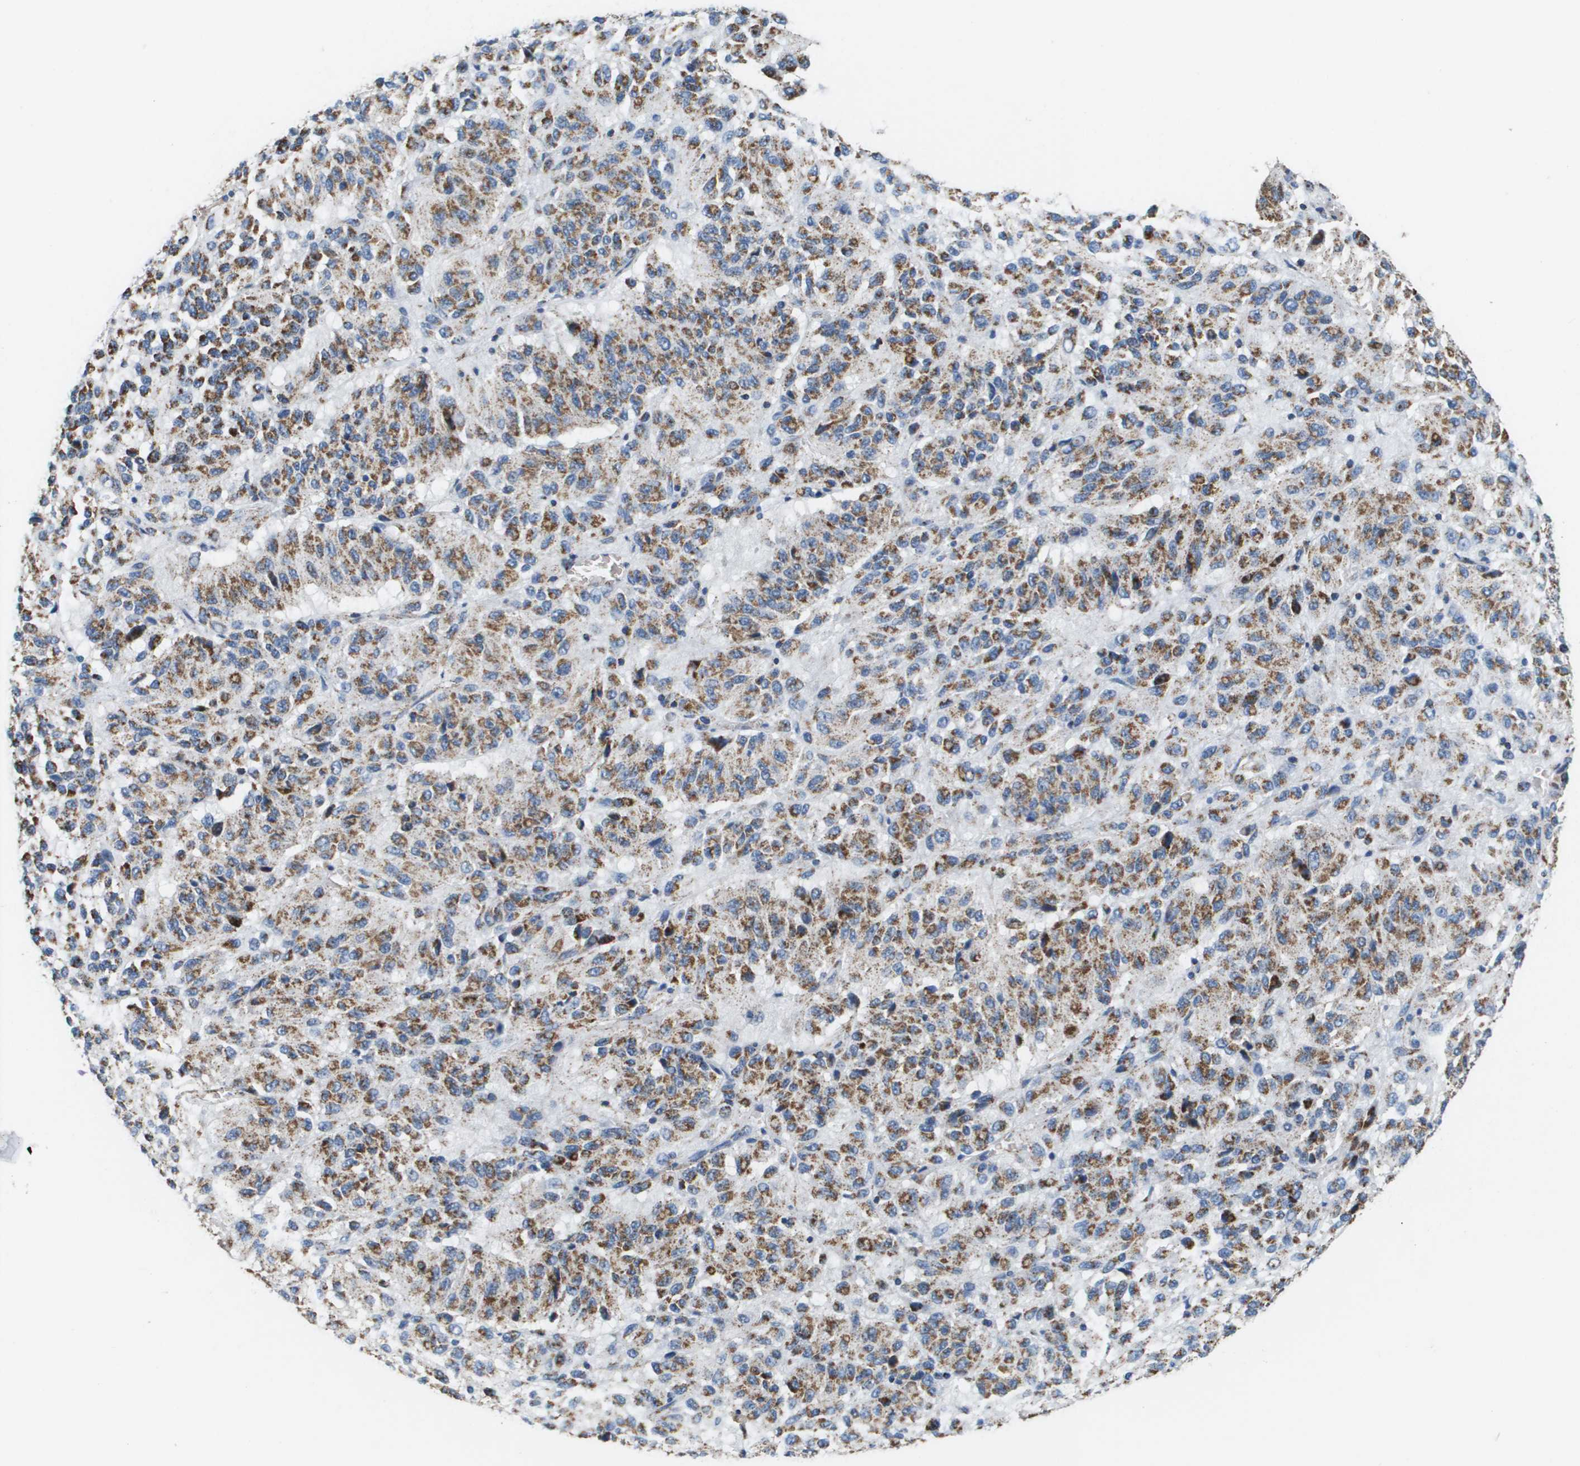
{"staining": {"intensity": "moderate", "quantity": ">75%", "location": "cytoplasmic/membranous"}, "tissue": "melanoma", "cell_type": "Tumor cells", "image_type": "cancer", "snomed": [{"axis": "morphology", "description": "Malignant melanoma, Metastatic site"}, {"axis": "topography", "description": "Lung"}], "caption": "An IHC micrograph of tumor tissue is shown. Protein staining in brown shows moderate cytoplasmic/membranous positivity in melanoma within tumor cells.", "gene": "ATP5F1B", "patient": {"sex": "male", "age": 64}}